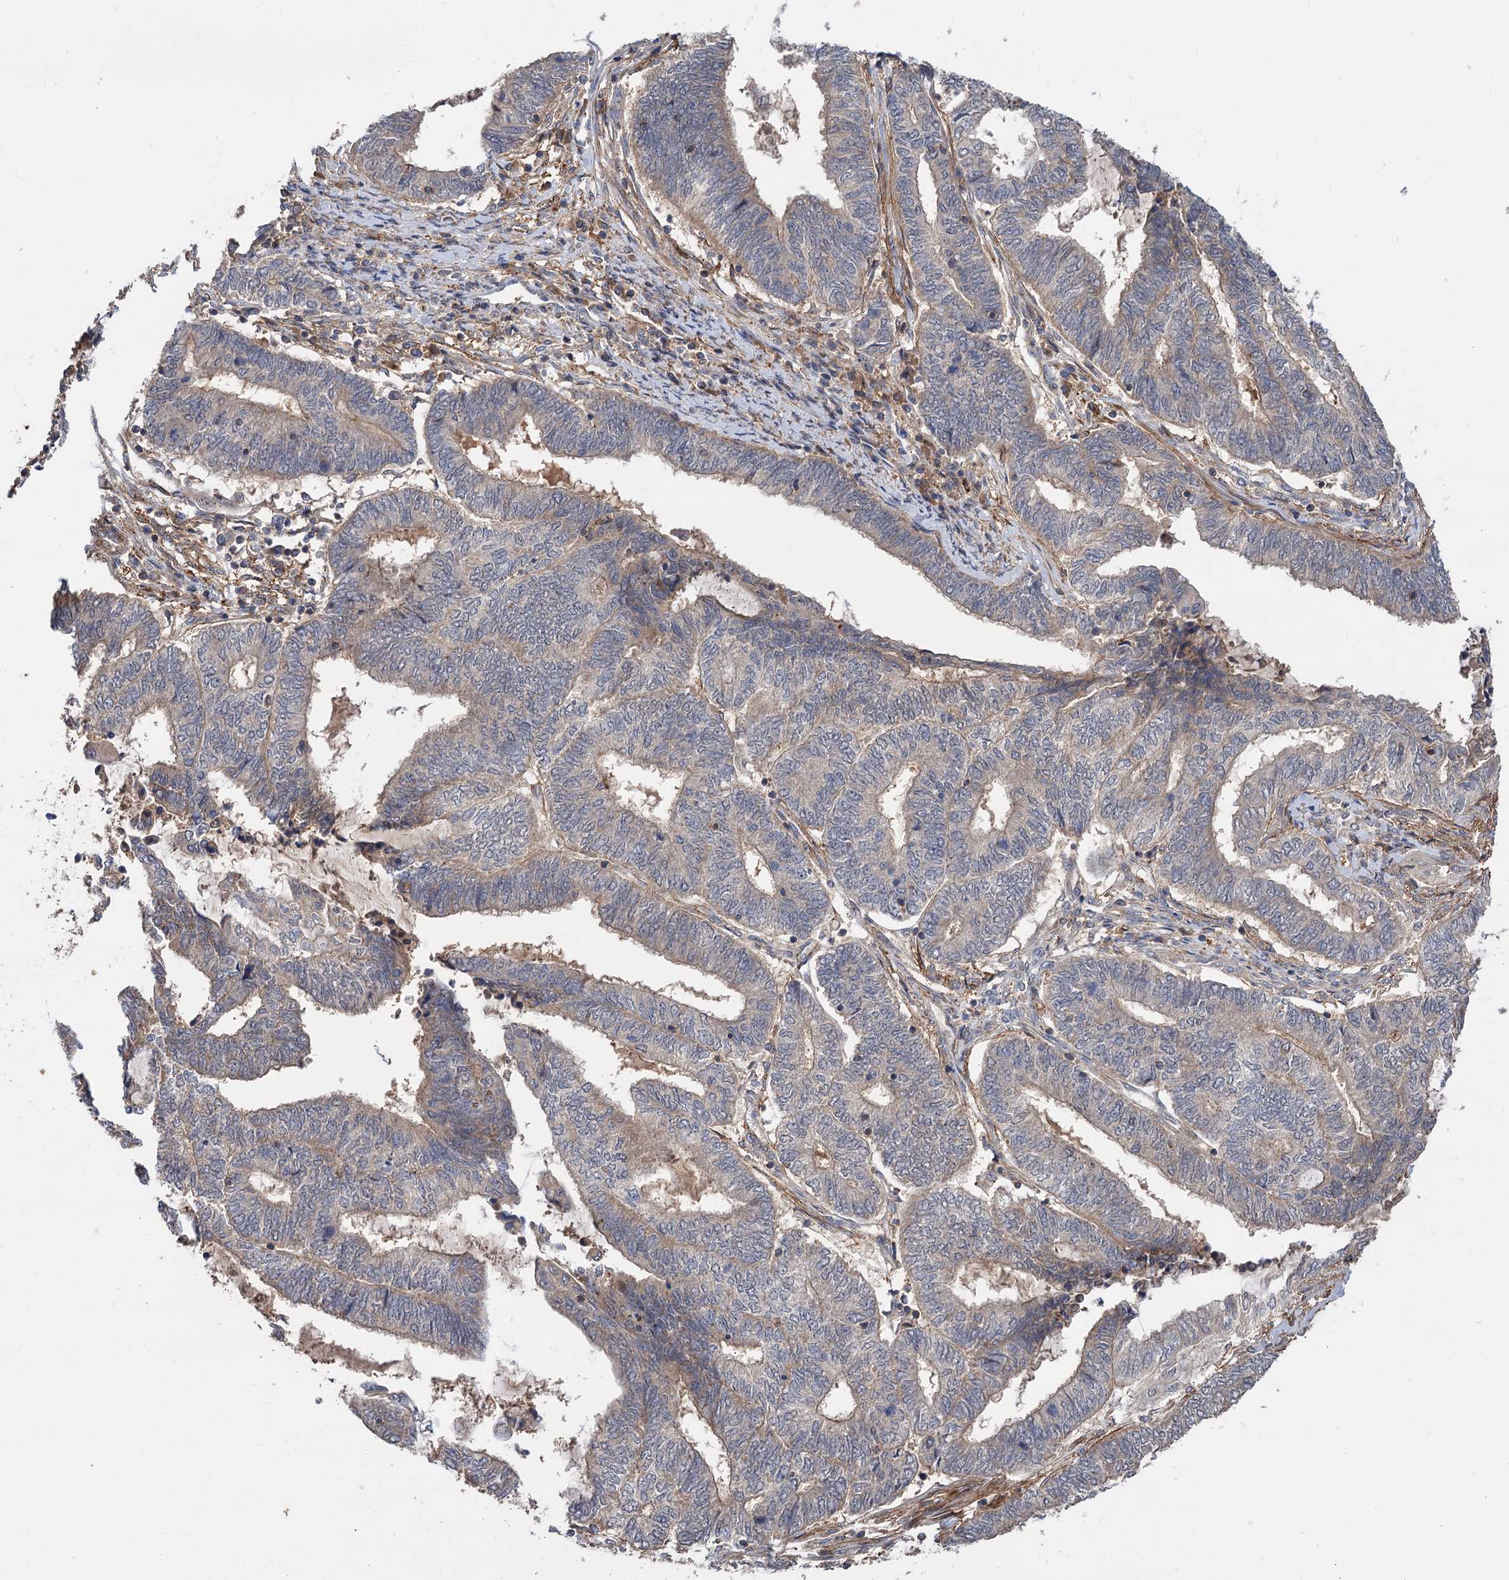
{"staining": {"intensity": "weak", "quantity": "25%-75%", "location": "cytoplasmic/membranous"}, "tissue": "endometrial cancer", "cell_type": "Tumor cells", "image_type": "cancer", "snomed": [{"axis": "morphology", "description": "Adenocarcinoma, NOS"}, {"axis": "topography", "description": "Uterus"}, {"axis": "topography", "description": "Endometrium"}], "caption": "The photomicrograph exhibits immunohistochemical staining of endometrial cancer (adenocarcinoma). There is weak cytoplasmic/membranous positivity is seen in approximately 25%-75% of tumor cells.", "gene": "FBXW8", "patient": {"sex": "female", "age": 70}}